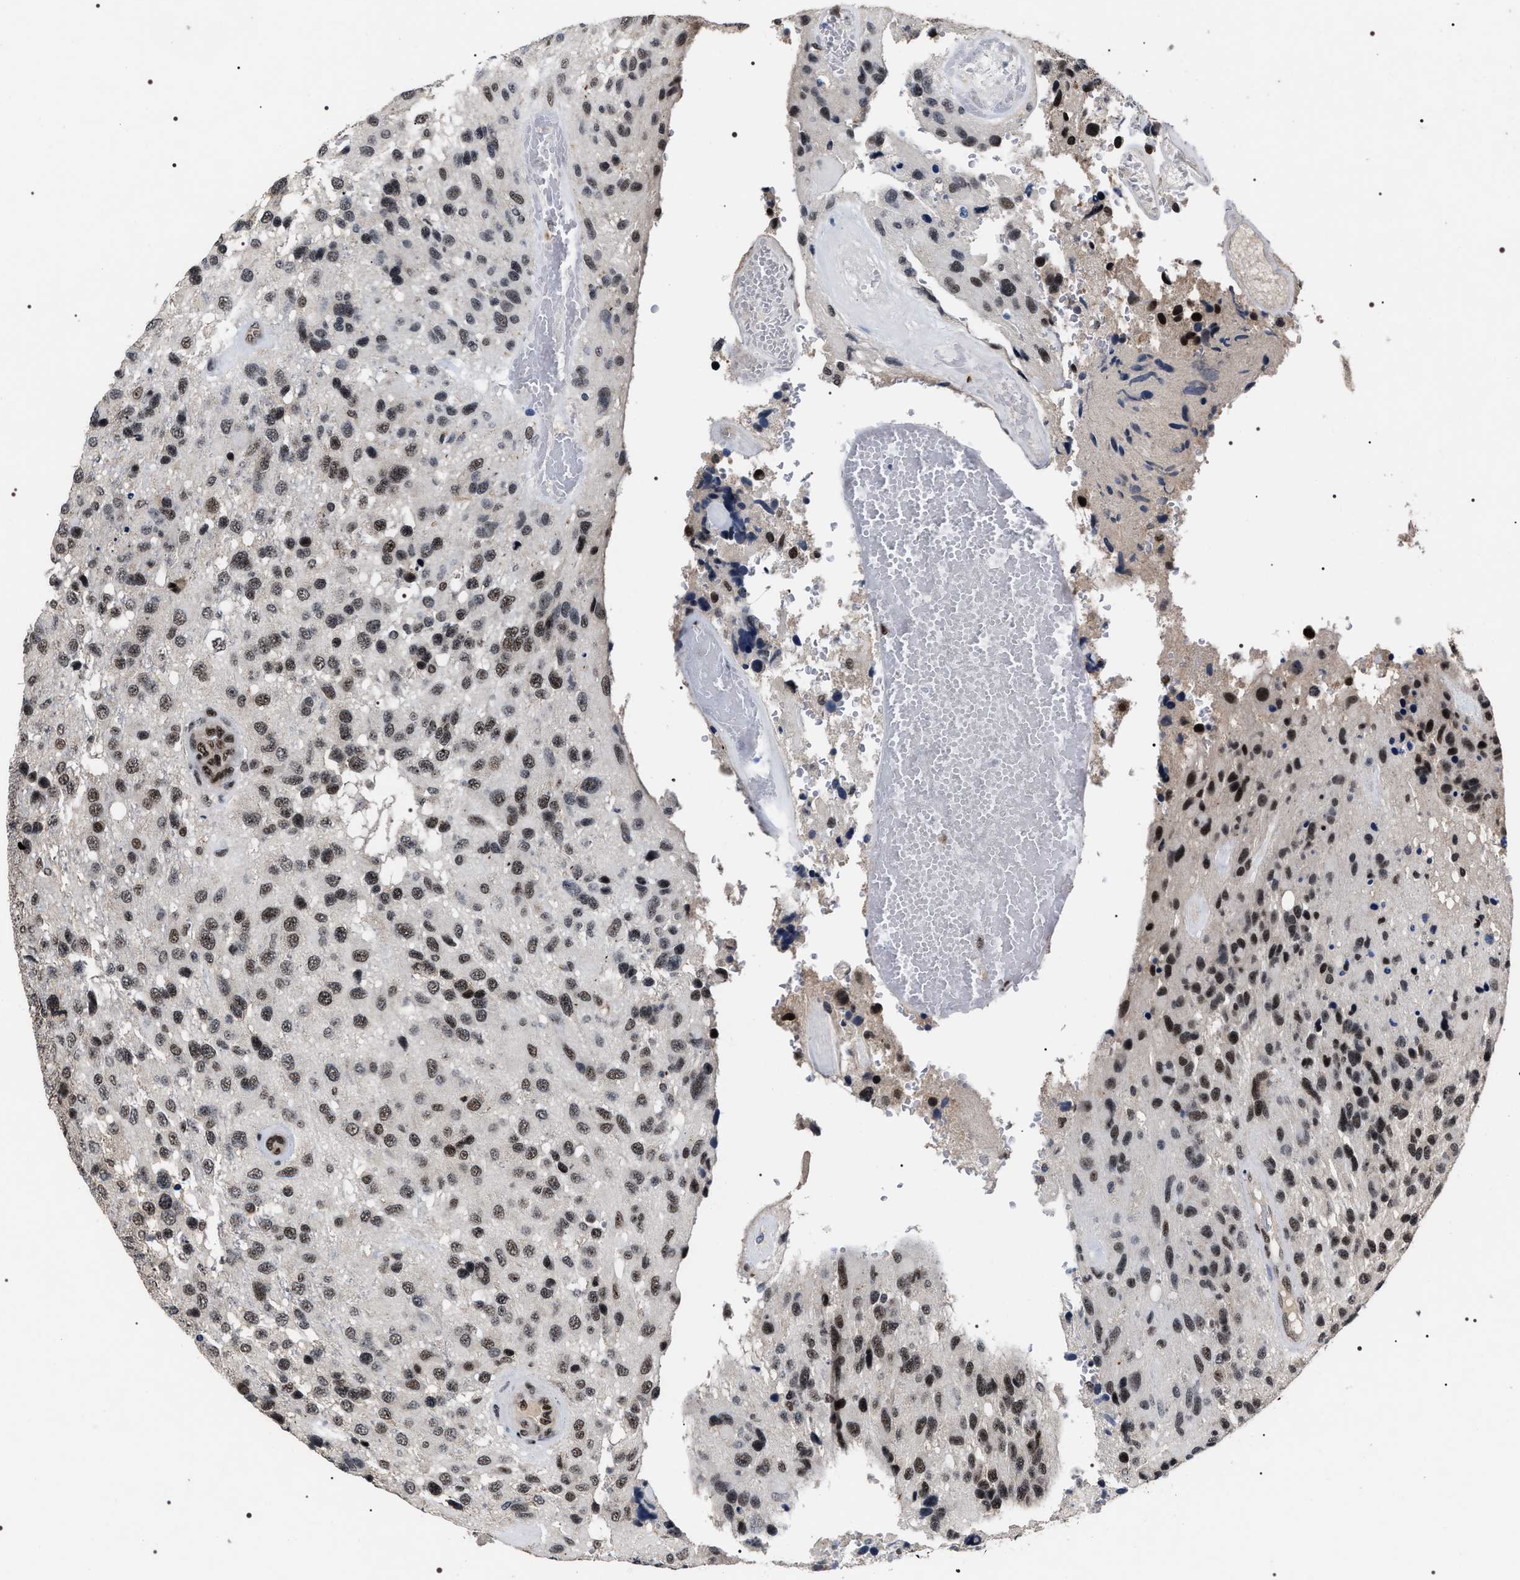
{"staining": {"intensity": "moderate", "quantity": ">75%", "location": "nuclear"}, "tissue": "glioma", "cell_type": "Tumor cells", "image_type": "cancer", "snomed": [{"axis": "morphology", "description": "Glioma, malignant, High grade"}, {"axis": "topography", "description": "Brain"}], "caption": "Malignant high-grade glioma stained with immunohistochemistry (IHC) reveals moderate nuclear staining in approximately >75% of tumor cells. (brown staining indicates protein expression, while blue staining denotes nuclei).", "gene": "RRP1B", "patient": {"sex": "female", "age": 58}}